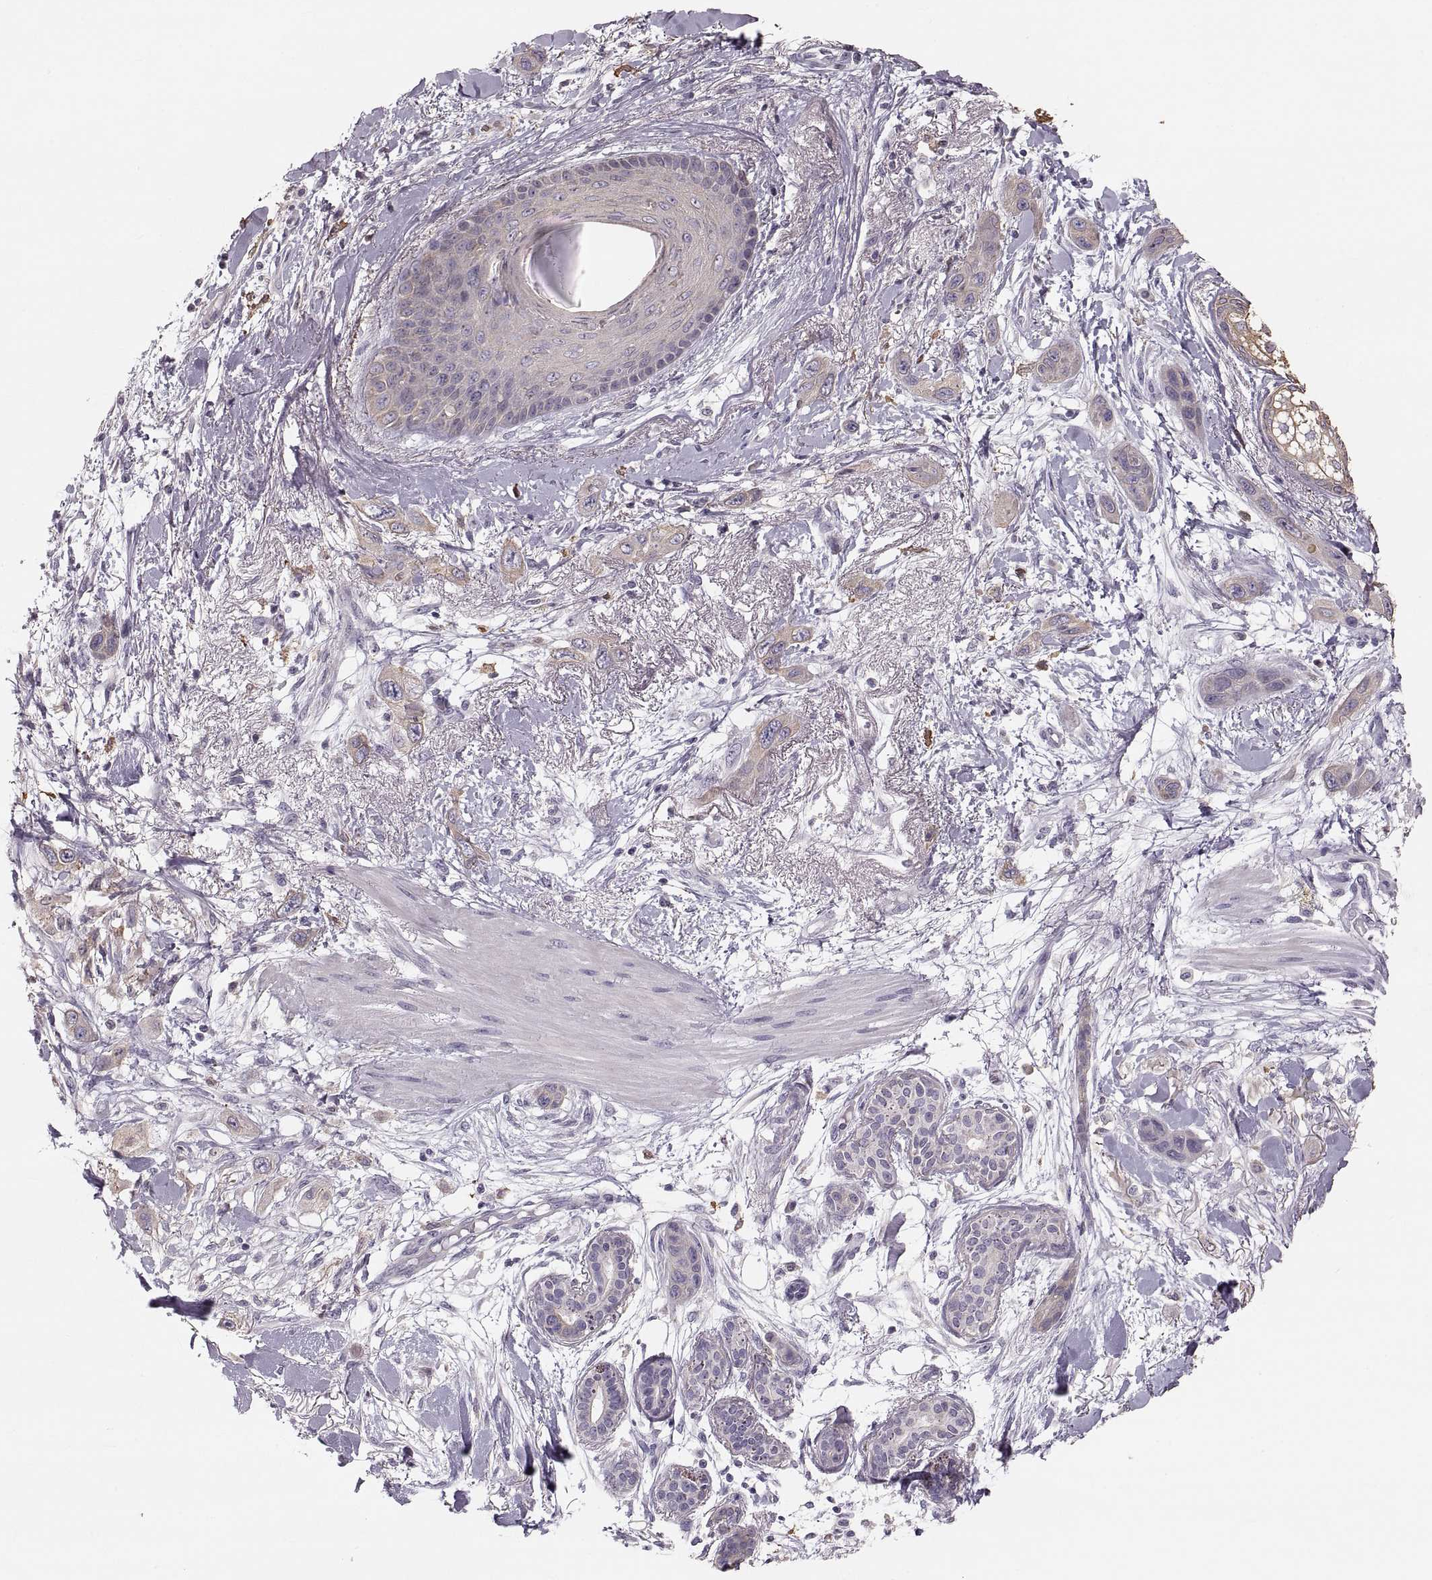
{"staining": {"intensity": "negative", "quantity": "none", "location": "none"}, "tissue": "skin cancer", "cell_type": "Tumor cells", "image_type": "cancer", "snomed": [{"axis": "morphology", "description": "Squamous cell carcinoma, NOS"}, {"axis": "topography", "description": "Skin"}], "caption": "A high-resolution photomicrograph shows IHC staining of skin squamous cell carcinoma, which reveals no significant positivity in tumor cells.", "gene": "RUNDC3A", "patient": {"sex": "male", "age": 79}}